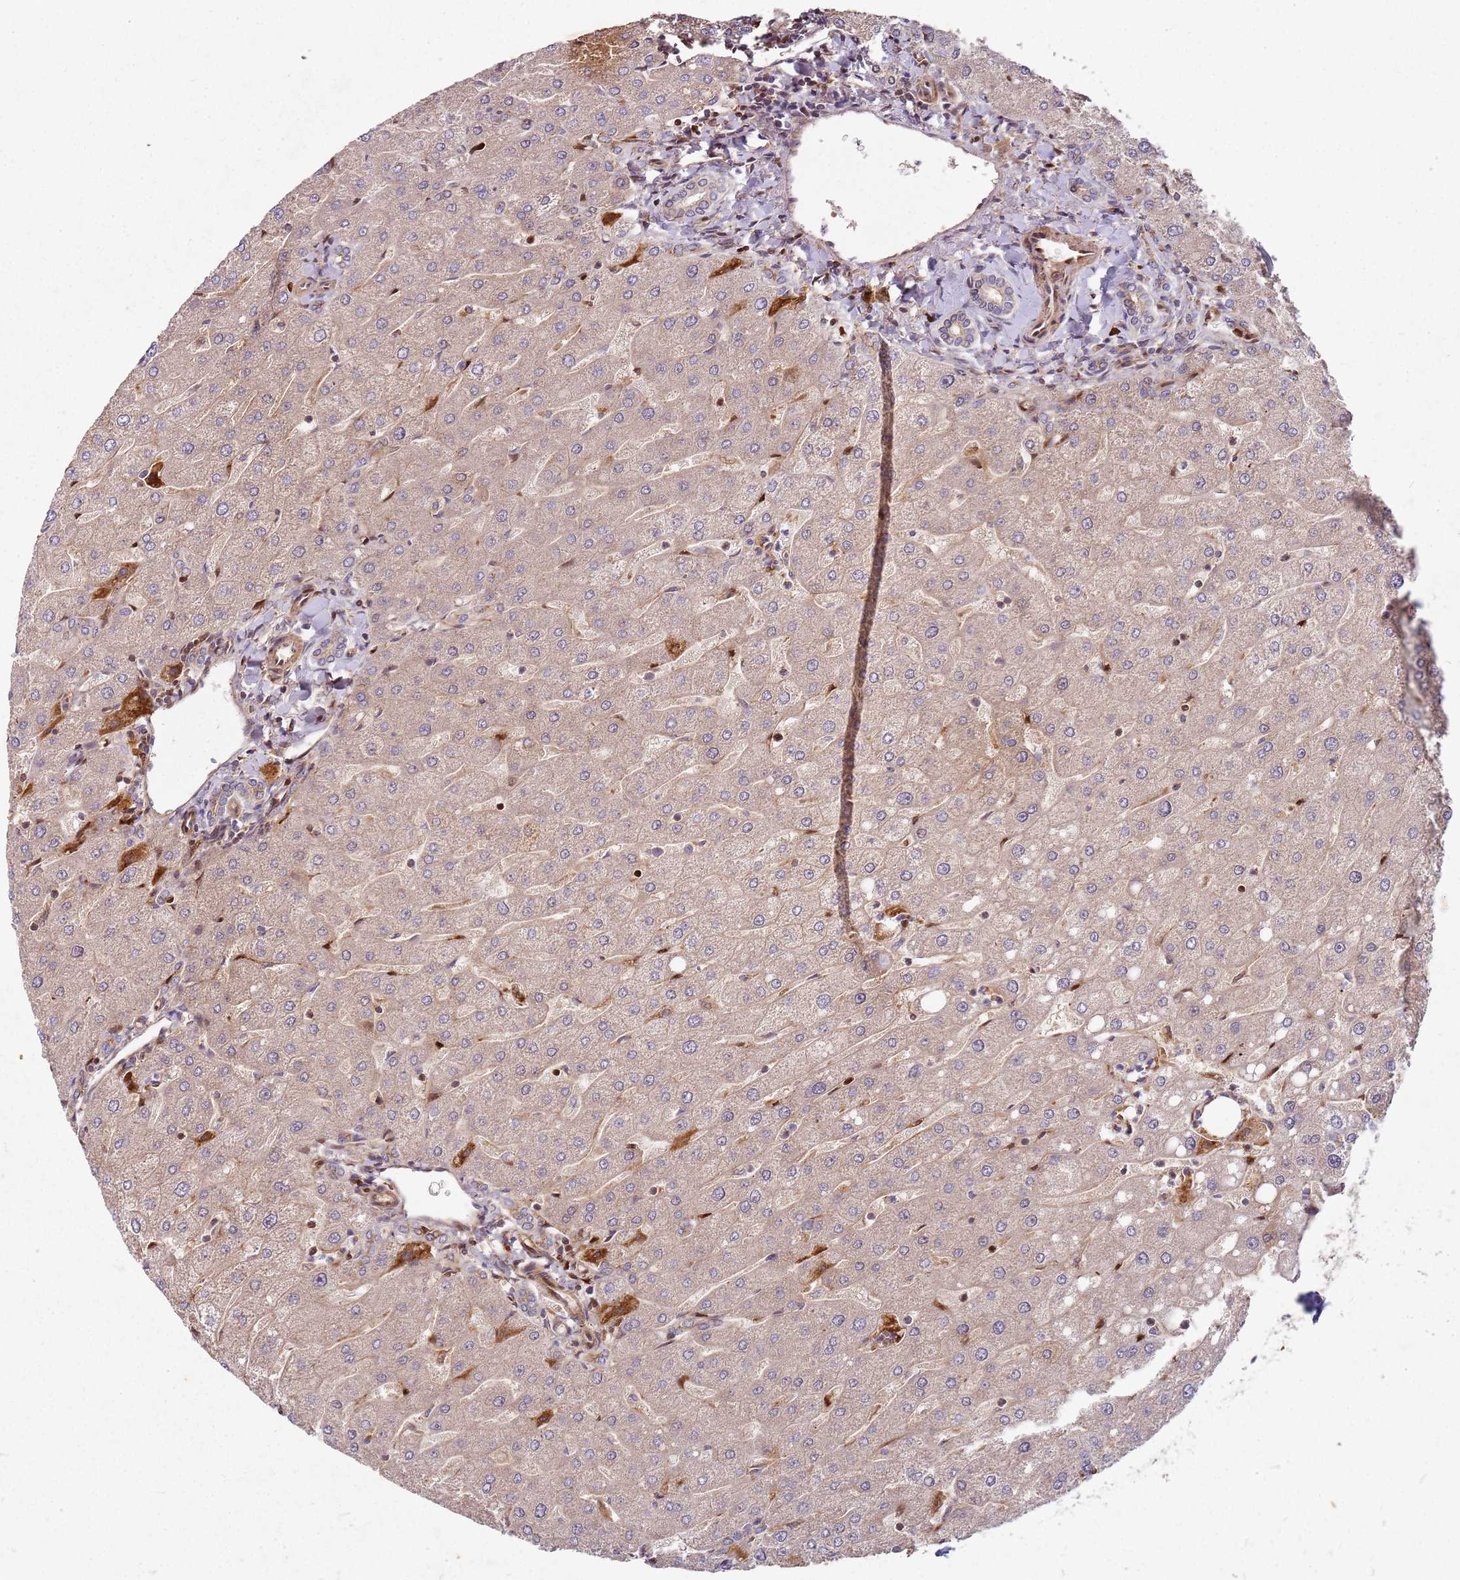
{"staining": {"intensity": "weak", "quantity": "25%-75%", "location": "cytoplasmic/membranous"}, "tissue": "liver", "cell_type": "Cholangiocytes", "image_type": "normal", "snomed": [{"axis": "morphology", "description": "Normal tissue, NOS"}, {"axis": "topography", "description": "Liver"}], "caption": "Approximately 25%-75% of cholangiocytes in unremarkable liver reveal weak cytoplasmic/membranous protein staining as visualized by brown immunohistochemical staining.", "gene": "C2CD4B", "patient": {"sex": "male", "age": 67}}